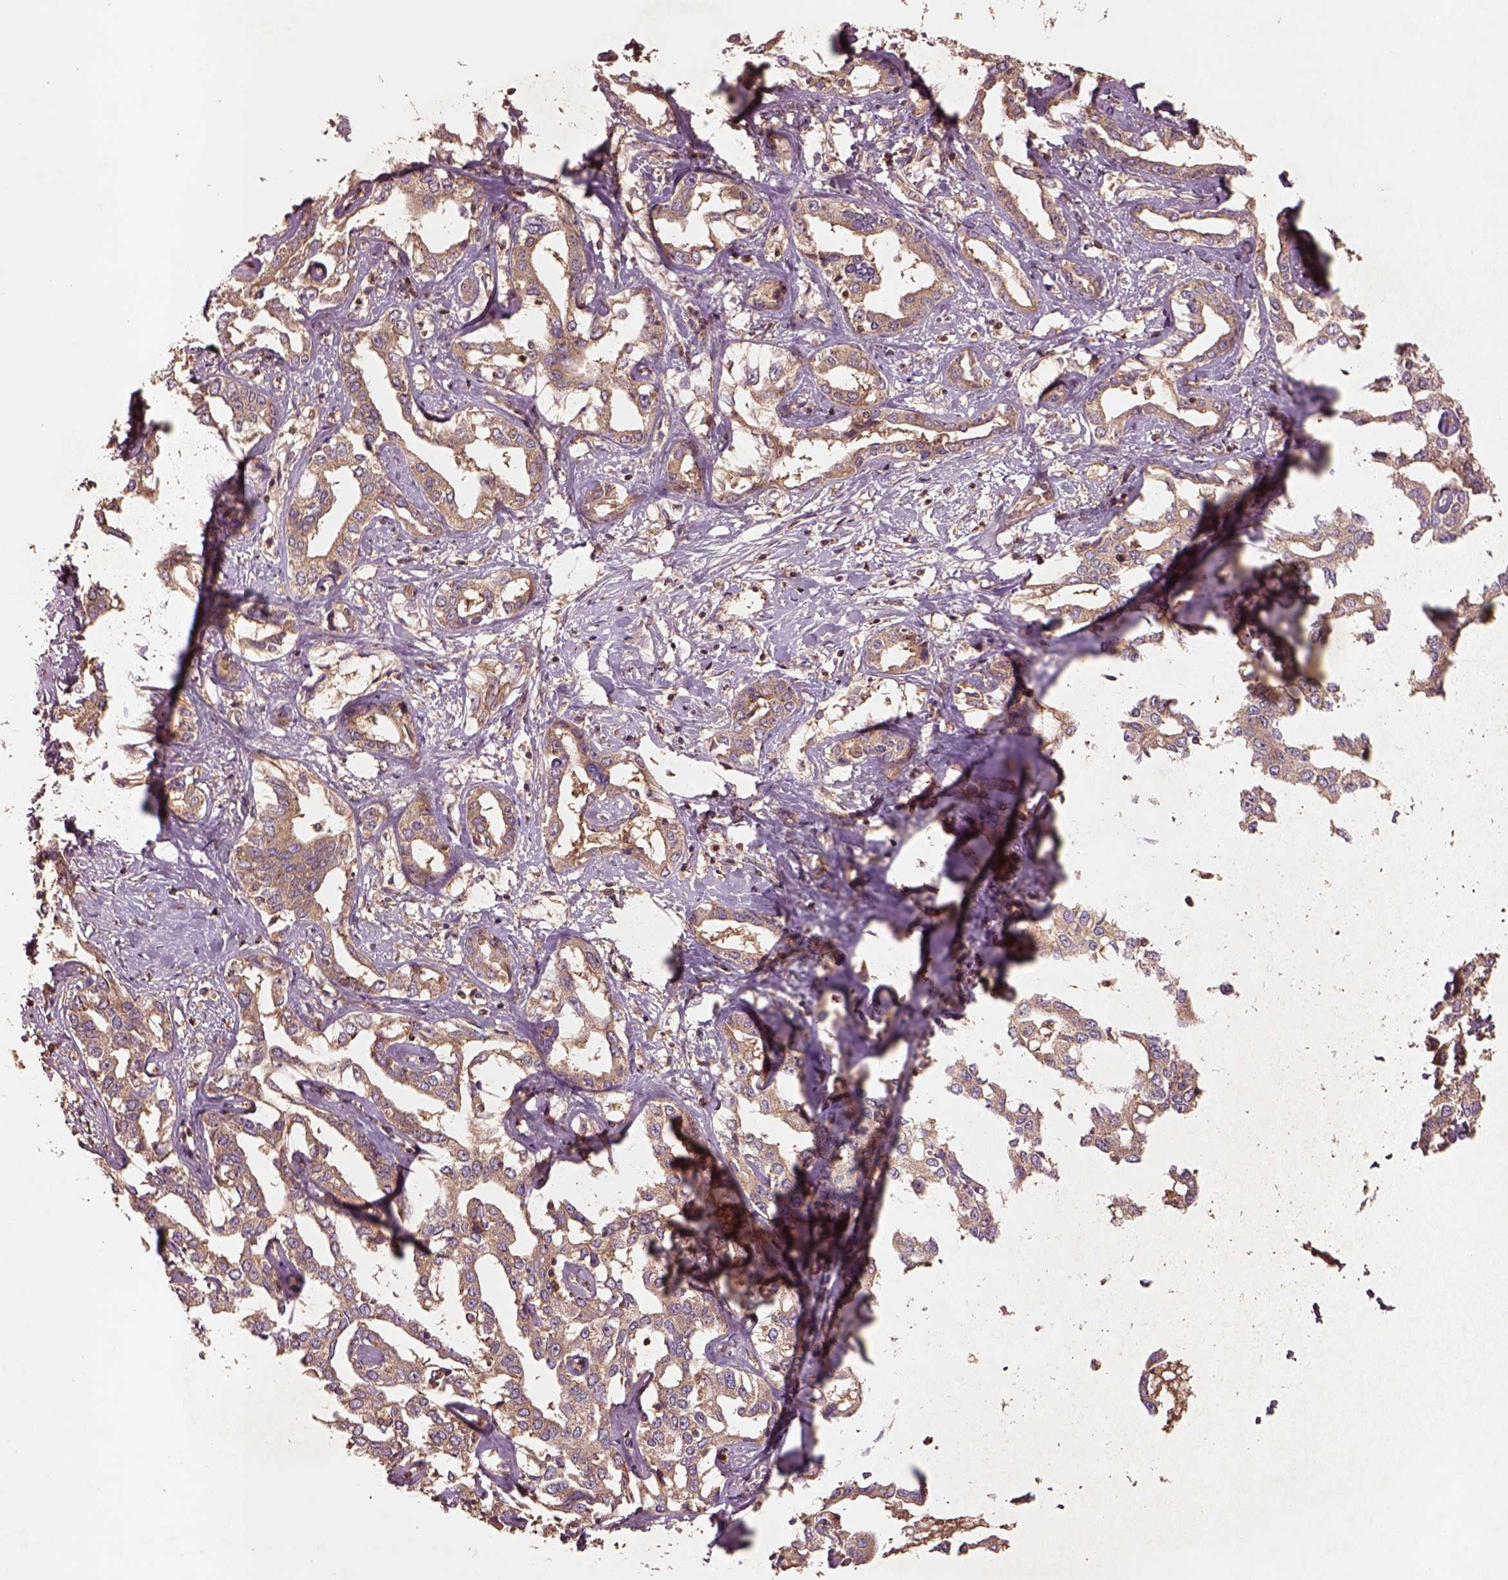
{"staining": {"intensity": "moderate", "quantity": "25%-75%", "location": "cytoplasmic/membranous"}, "tissue": "liver cancer", "cell_type": "Tumor cells", "image_type": "cancer", "snomed": [{"axis": "morphology", "description": "Cholangiocarcinoma"}, {"axis": "topography", "description": "Liver"}], "caption": "There is medium levels of moderate cytoplasmic/membranous staining in tumor cells of cholangiocarcinoma (liver), as demonstrated by immunohistochemical staining (brown color).", "gene": "TRADD", "patient": {"sex": "male", "age": 59}}